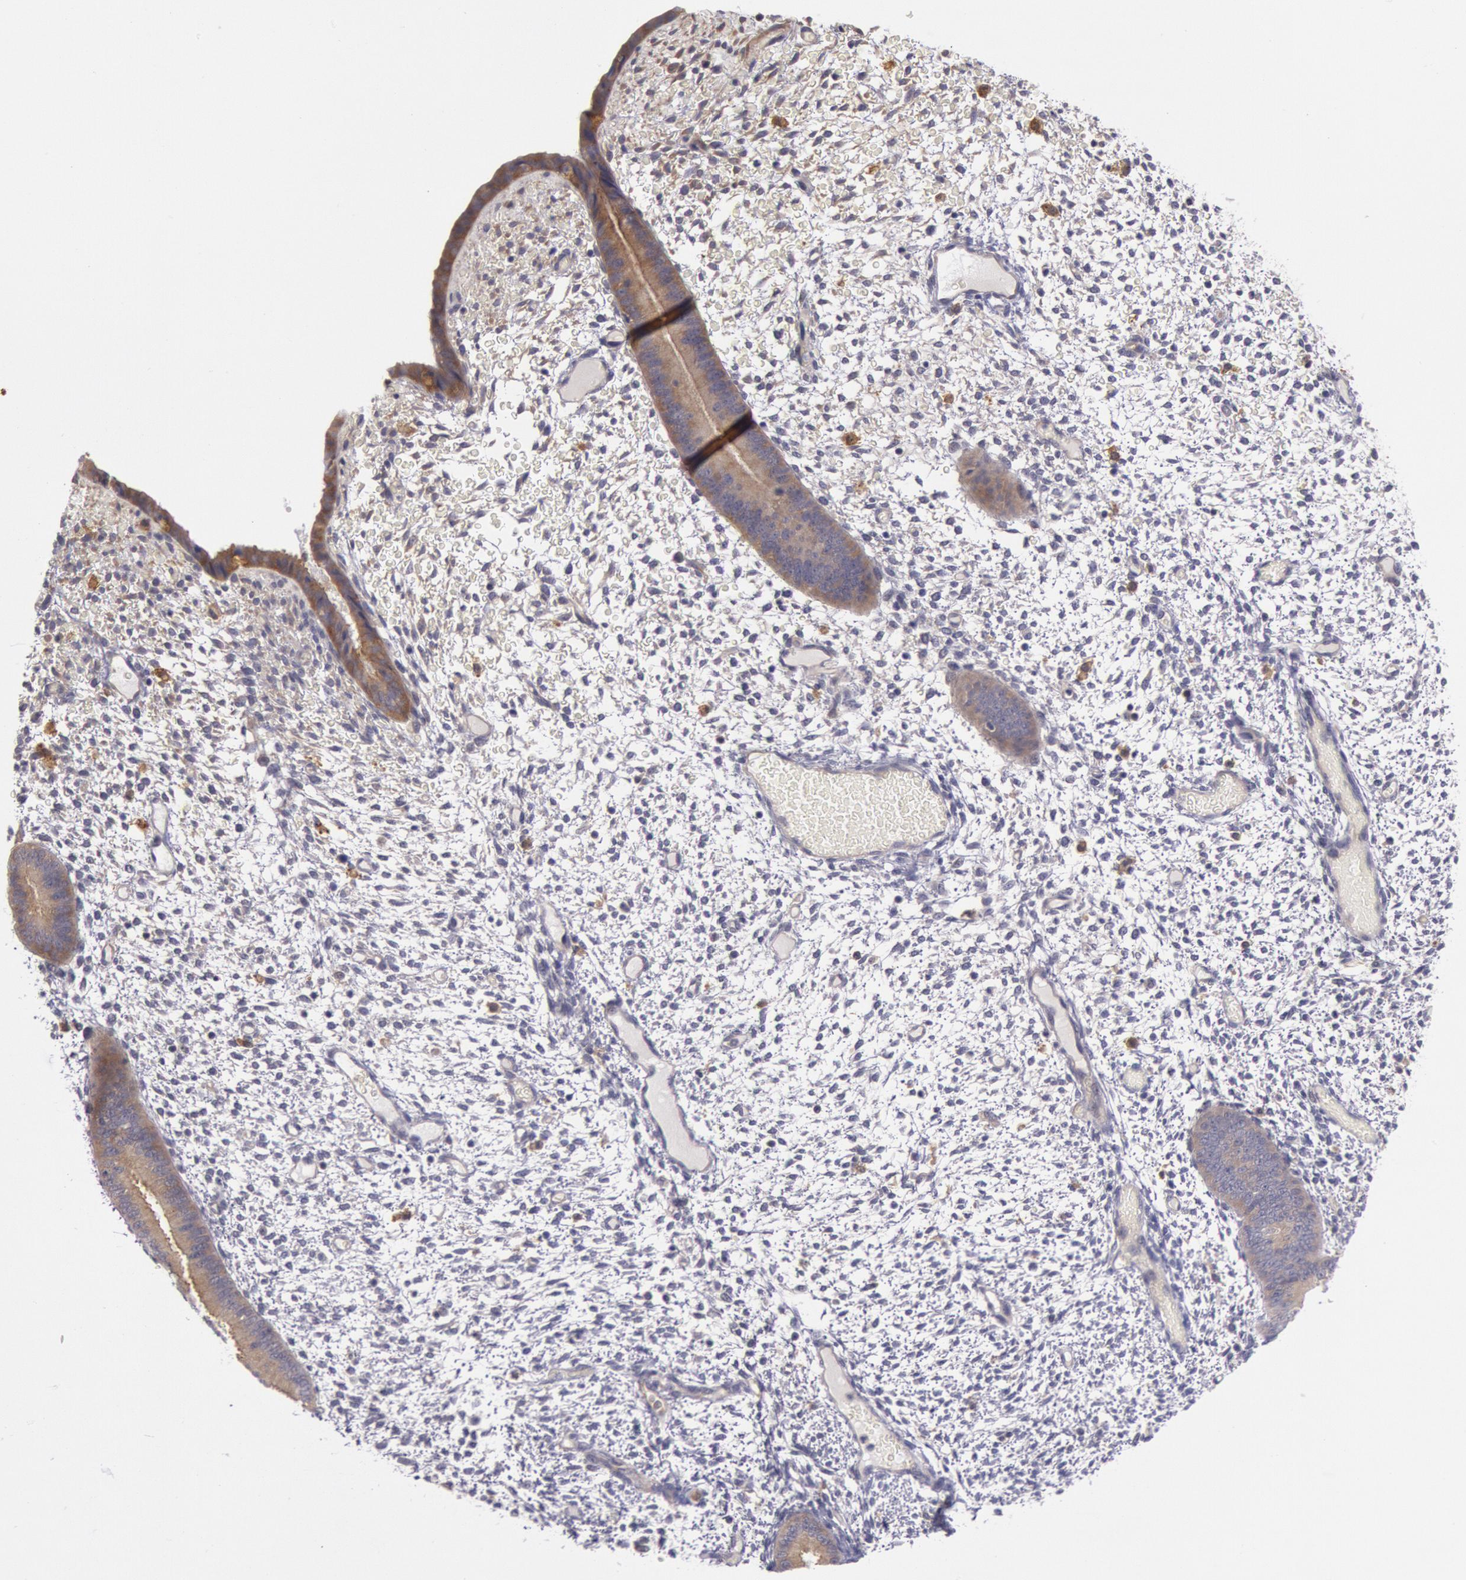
{"staining": {"intensity": "moderate", "quantity": "<25%", "location": "cytoplasmic/membranous"}, "tissue": "endometrium", "cell_type": "Cells in endometrial stroma", "image_type": "normal", "snomed": [{"axis": "morphology", "description": "Normal tissue, NOS"}, {"axis": "topography", "description": "Endometrium"}], "caption": "A photomicrograph showing moderate cytoplasmic/membranous positivity in approximately <25% of cells in endometrial stroma in benign endometrium, as visualized by brown immunohistochemical staining.", "gene": "MYO5A", "patient": {"sex": "female", "age": 42}}